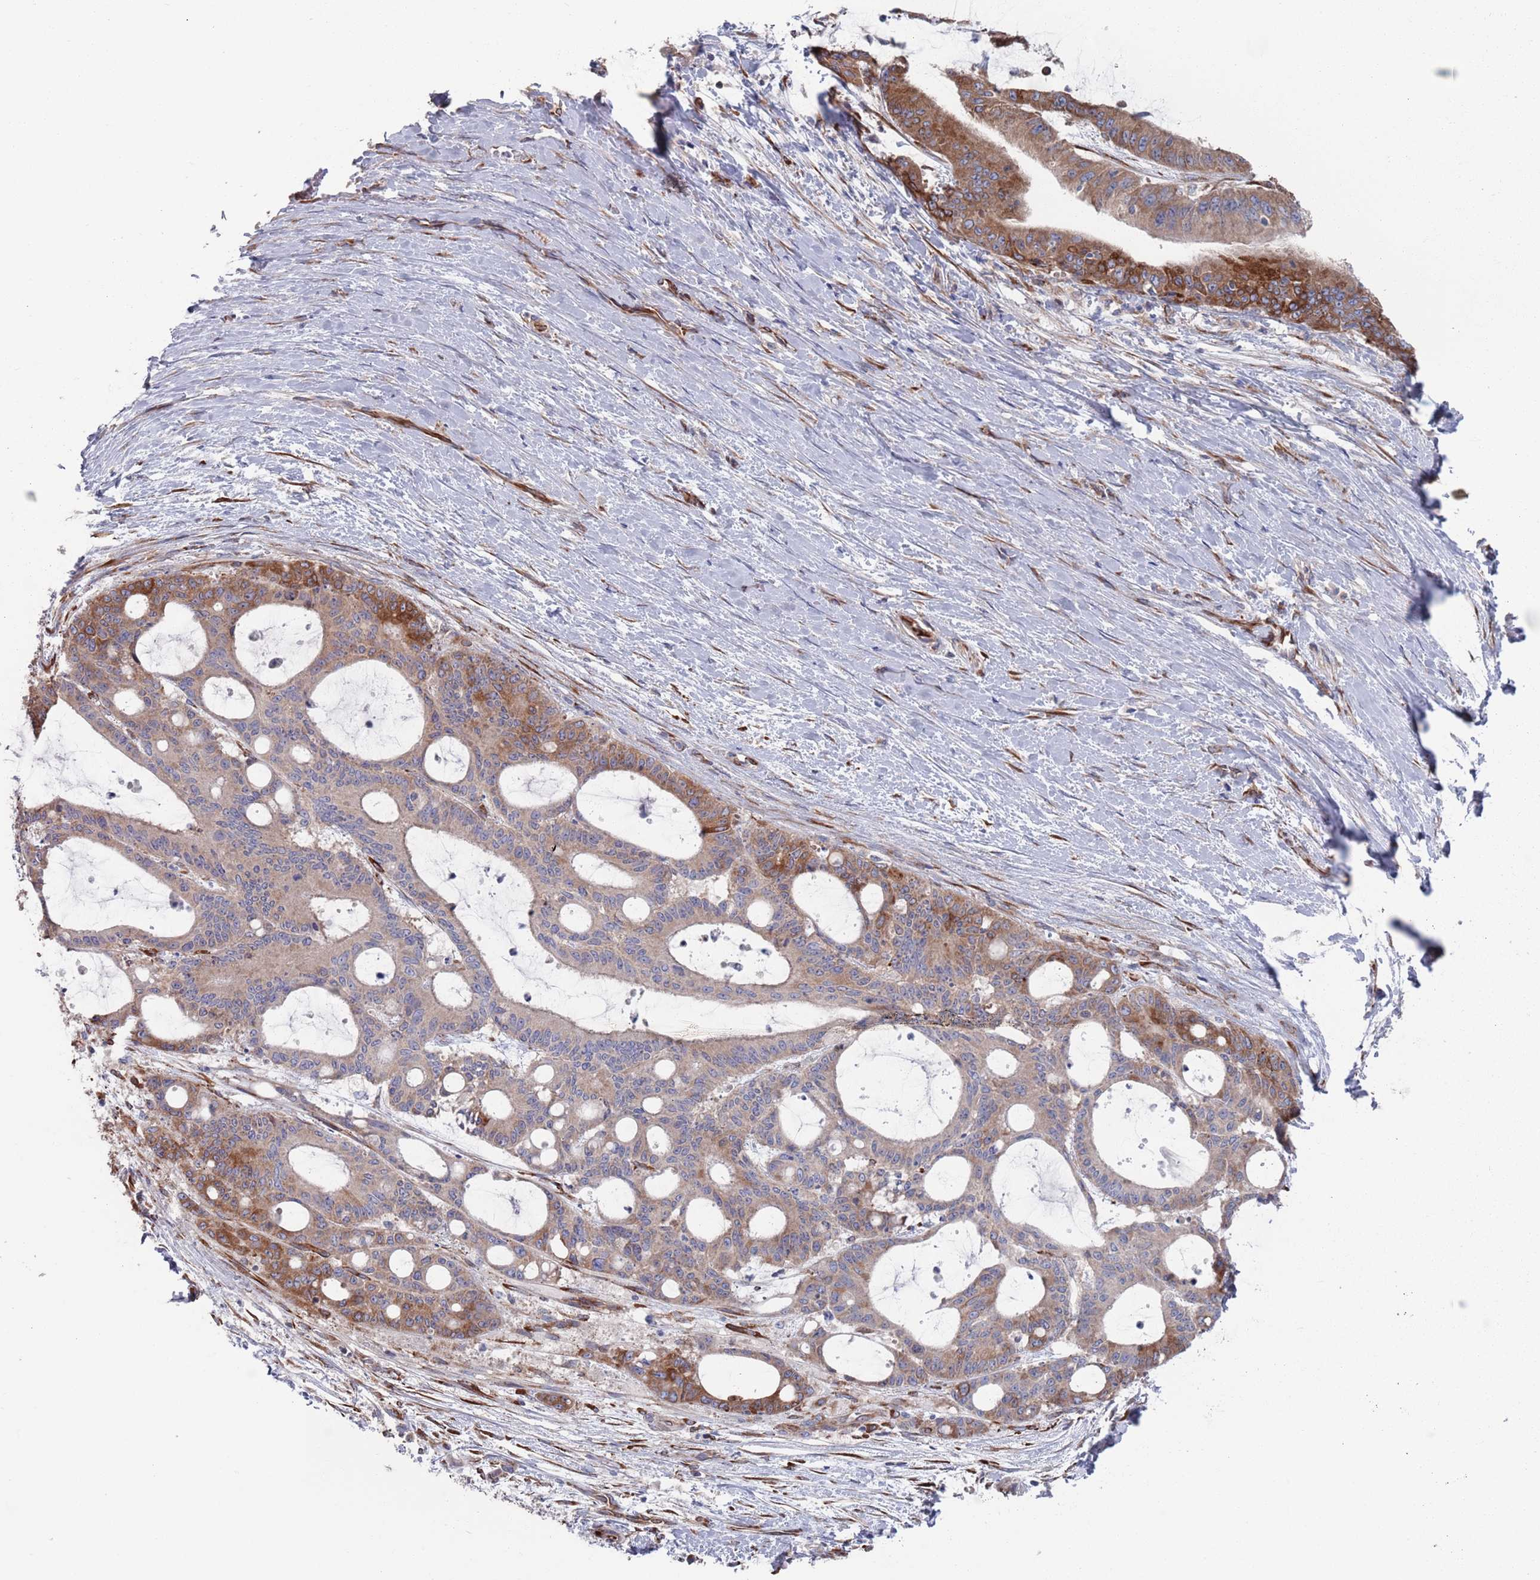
{"staining": {"intensity": "moderate", "quantity": ">75%", "location": "cytoplasmic/membranous"}, "tissue": "liver cancer", "cell_type": "Tumor cells", "image_type": "cancer", "snomed": [{"axis": "morphology", "description": "Normal tissue, NOS"}, {"axis": "morphology", "description": "Cholangiocarcinoma"}, {"axis": "topography", "description": "Liver"}, {"axis": "topography", "description": "Peripheral nerve tissue"}], "caption": "Immunohistochemistry photomicrograph of liver cancer stained for a protein (brown), which shows medium levels of moderate cytoplasmic/membranous expression in approximately >75% of tumor cells.", "gene": "CCDC106", "patient": {"sex": "female", "age": 73}}